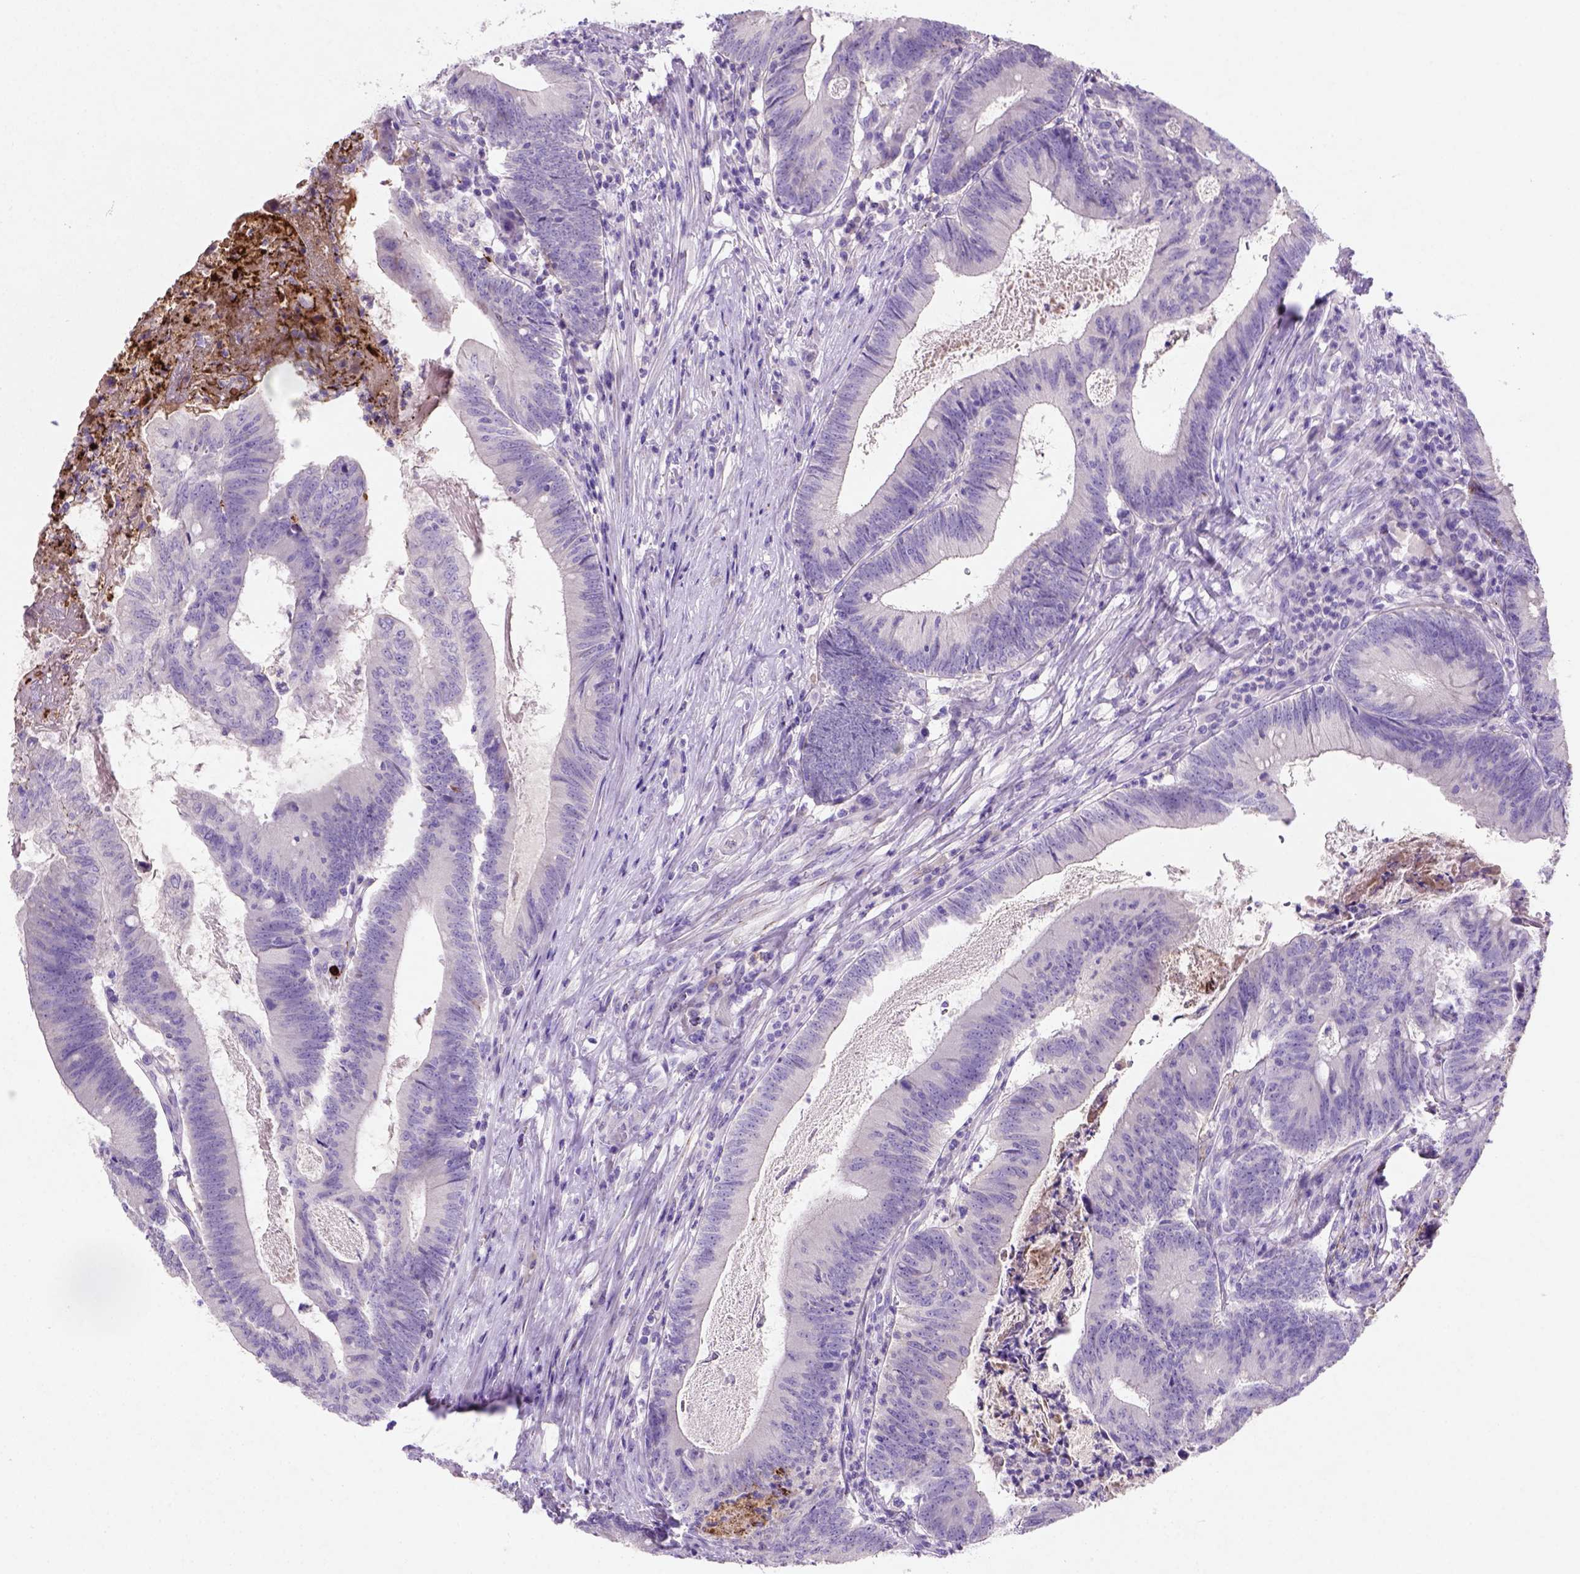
{"staining": {"intensity": "negative", "quantity": "none", "location": "none"}, "tissue": "colorectal cancer", "cell_type": "Tumor cells", "image_type": "cancer", "snomed": [{"axis": "morphology", "description": "Adenocarcinoma, NOS"}, {"axis": "topography", "description": "Colon"}], "caption": "Immunohistochemical staining of human colorectal cancer reveals no significant staining in tumor cells.", "gene": "NUDT2", "patient": {"sex": "female", "age": 70}}